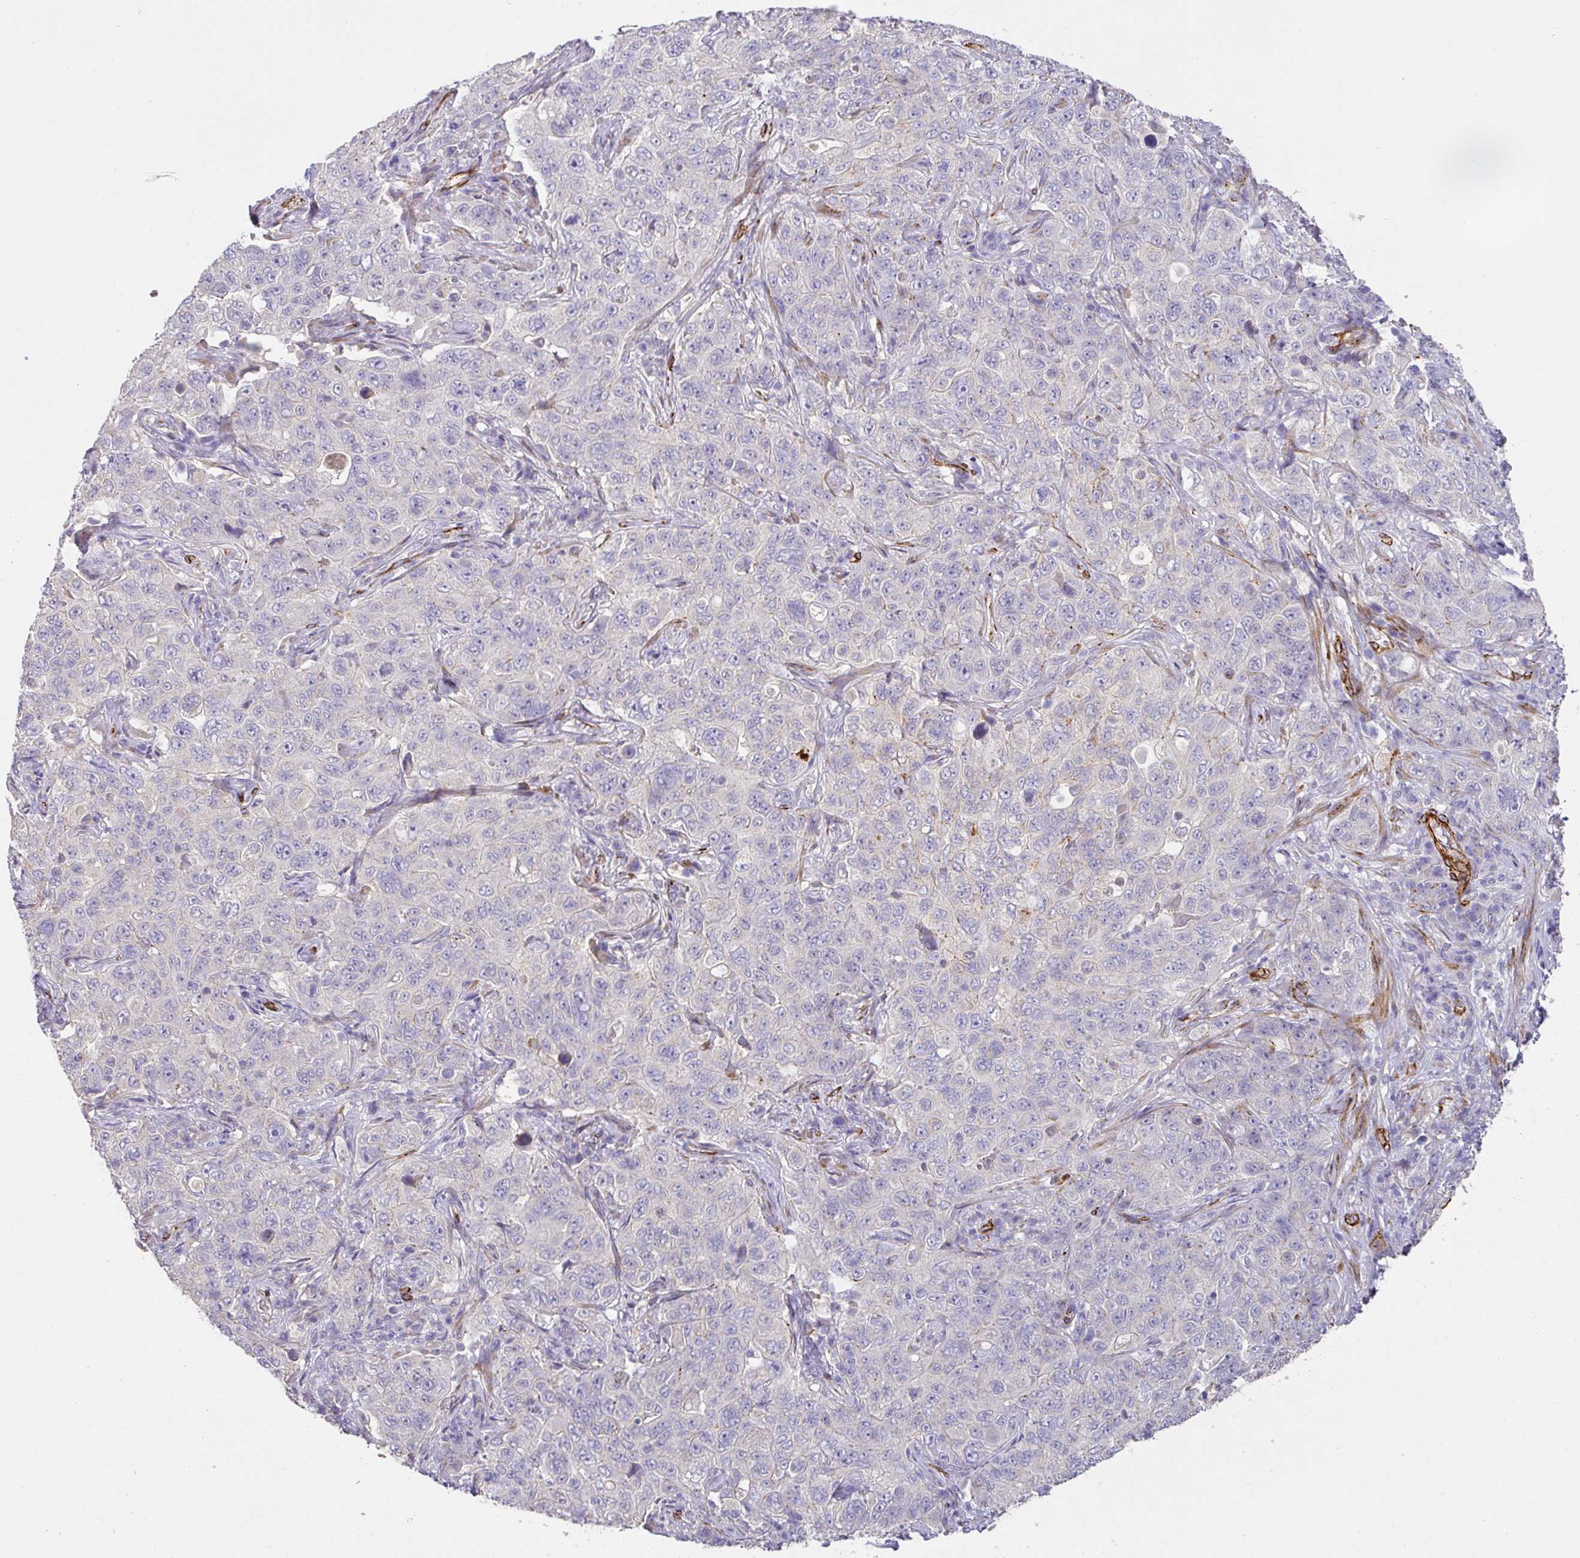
{"staining": {"intensity": "negative", "quantity": "none", "location": "none"}, "tissue": "pancreatic cancer", "cell_type": "Tumor cells", "image_type": "cancer", "snomed": [{"axis": "morphology", "description": "Adenocarcinoma, NOS"}, {"axis": "topography", "description": "Pancreas"}], "caption": "A micrograph of pancreatic adenocarcinoma stained for a protein shows no brown staining in tumor cells.", "gene": "SLC25A17", "patient": {"sex": "male", "age": 68}}